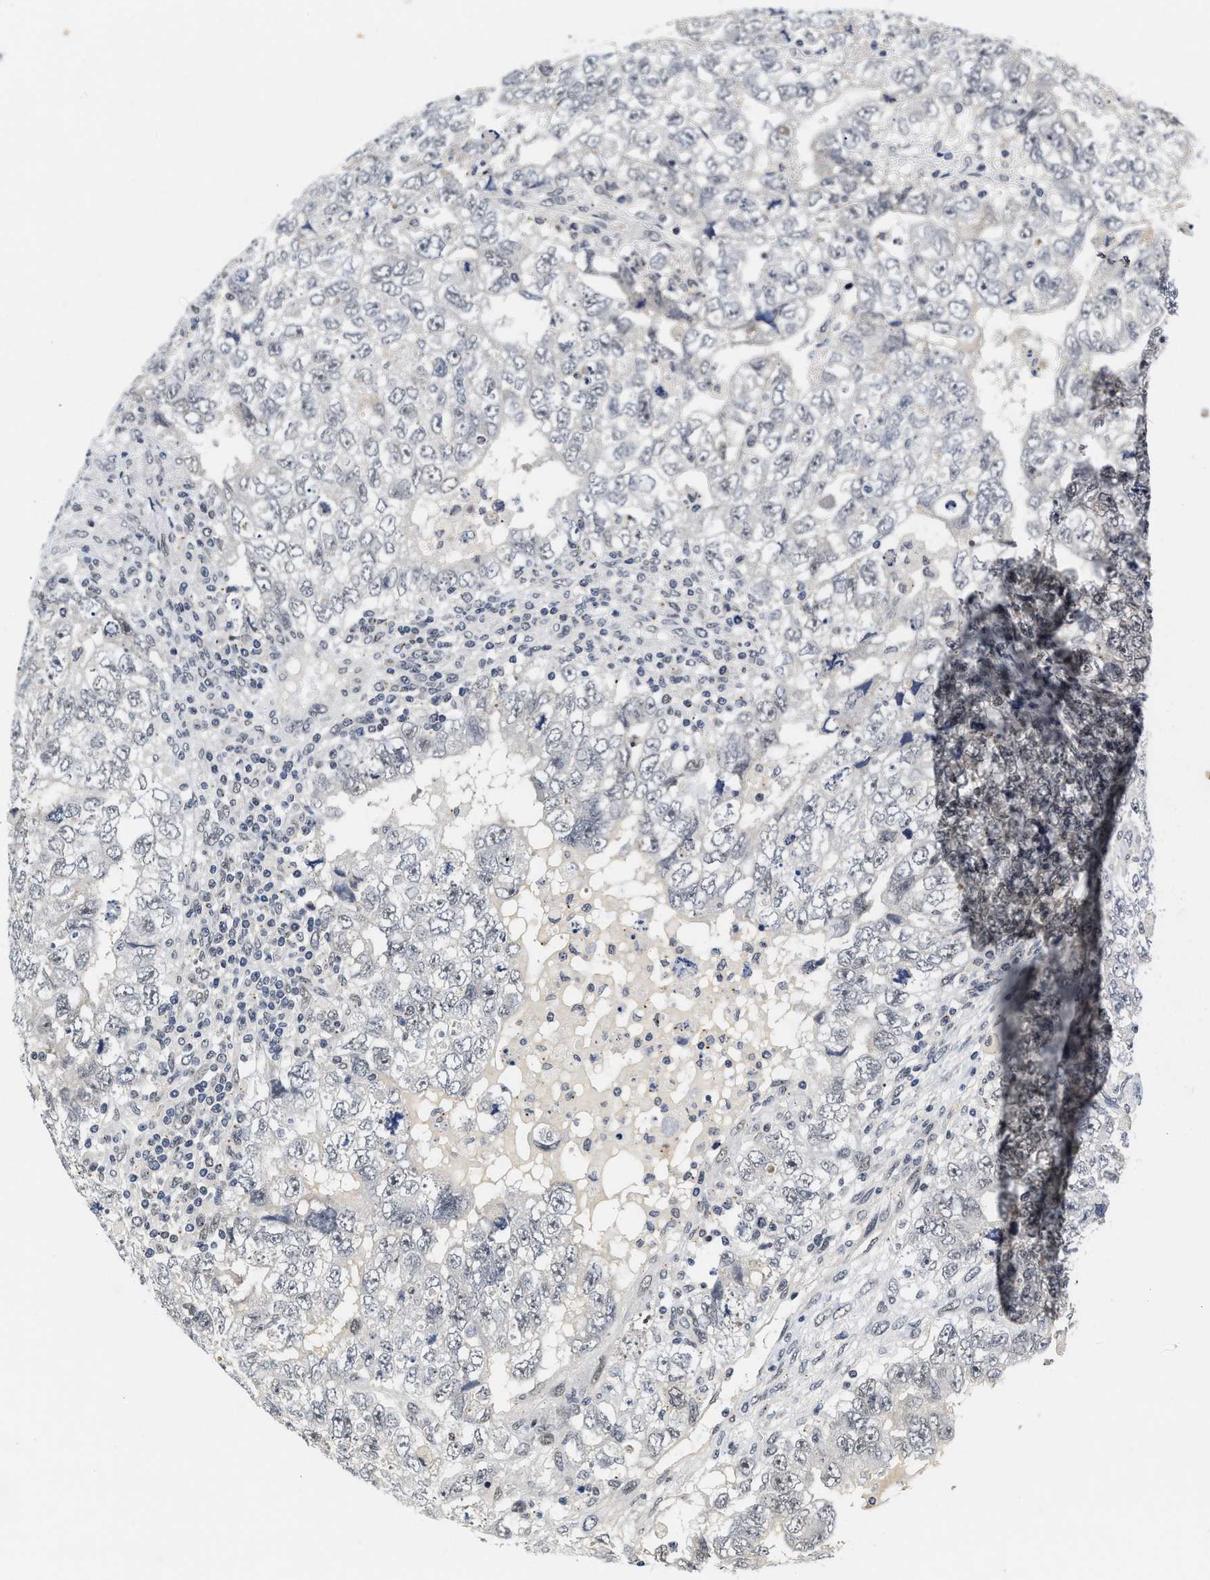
{"staining": {"intensity": "negative", "quantity": "none", "location": "none"}, "tissue": "testis cancer", "cell_type": "Tumor cells", "image_type": "cancer", "snomed": [{"axis": "morphology", "description": "Carcinoma, Embryonal, NOS"}, {"axis": "topography", "description": "Testis"}], "caption": "The immunohistochemistry (IHC) micrograph has no significant staining in tumor cells of testis embryonal carcinoma tissue.", "gene": "INIP", "patient": {"sex": "male", "age": 36}}